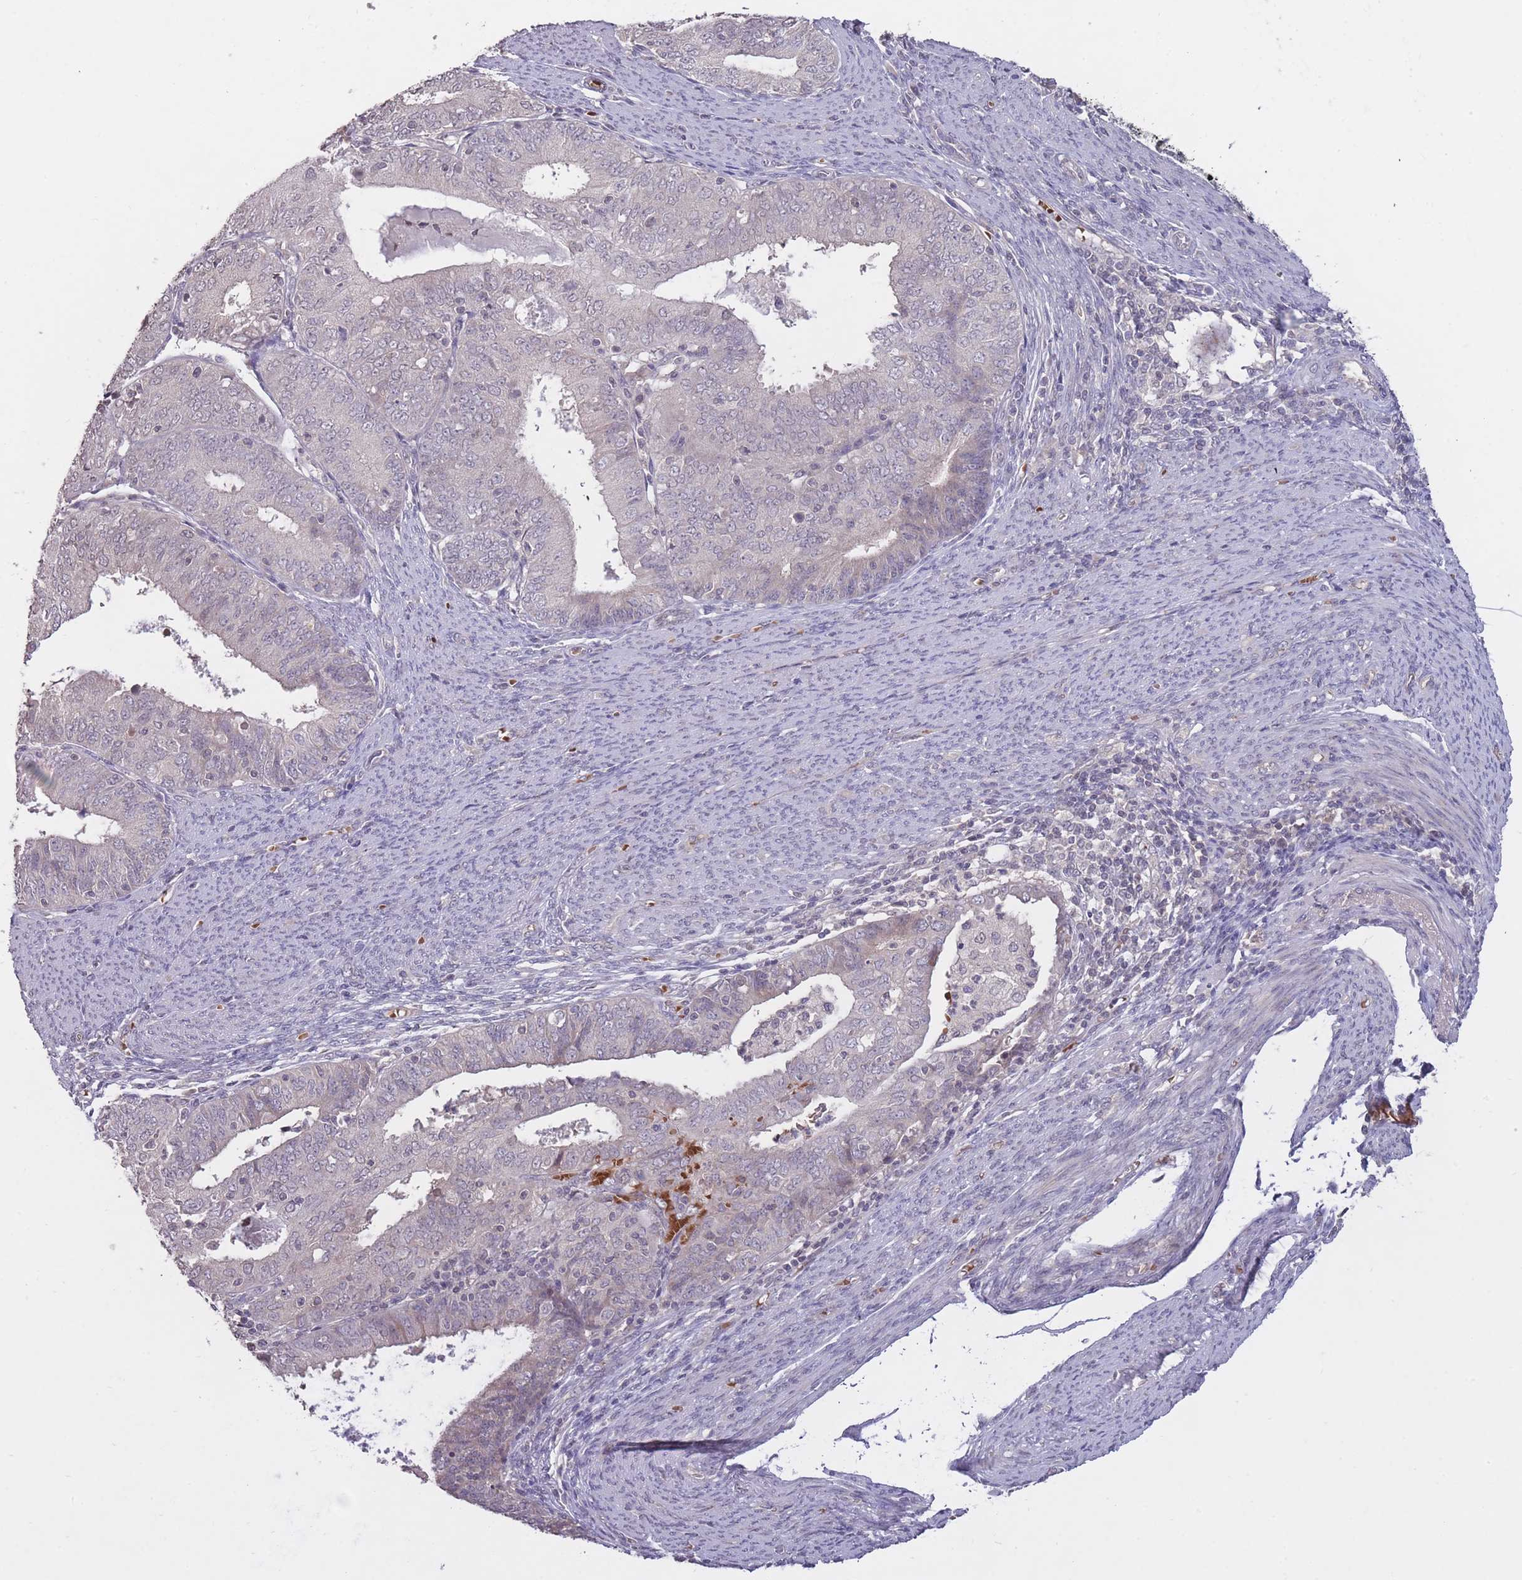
{"staining": {"intensity": "negative", "quantity": "none", "location": "none"}, "tissue": "endometrial cancer", "cell_type": "Tumor cells", "image_type": "cancer", "snomed": [{"axis": "morphology", "description": "Adenocarcinoma, NOS"}, {"axis": "topography", "description": "Endometrium"}], "caption": "Immunohistochemical staining of endometrial cancer (adenocarcinoma) reveals no significant positivity in tumor cells. The staining is performed using DAB (3,3'-diaminobenzidine) brown chromogen with nuclei counter-stained in using hematoxylin.", "gene": "ADCYAP1R1", "patient": {"sex": "female", "age": 57}}